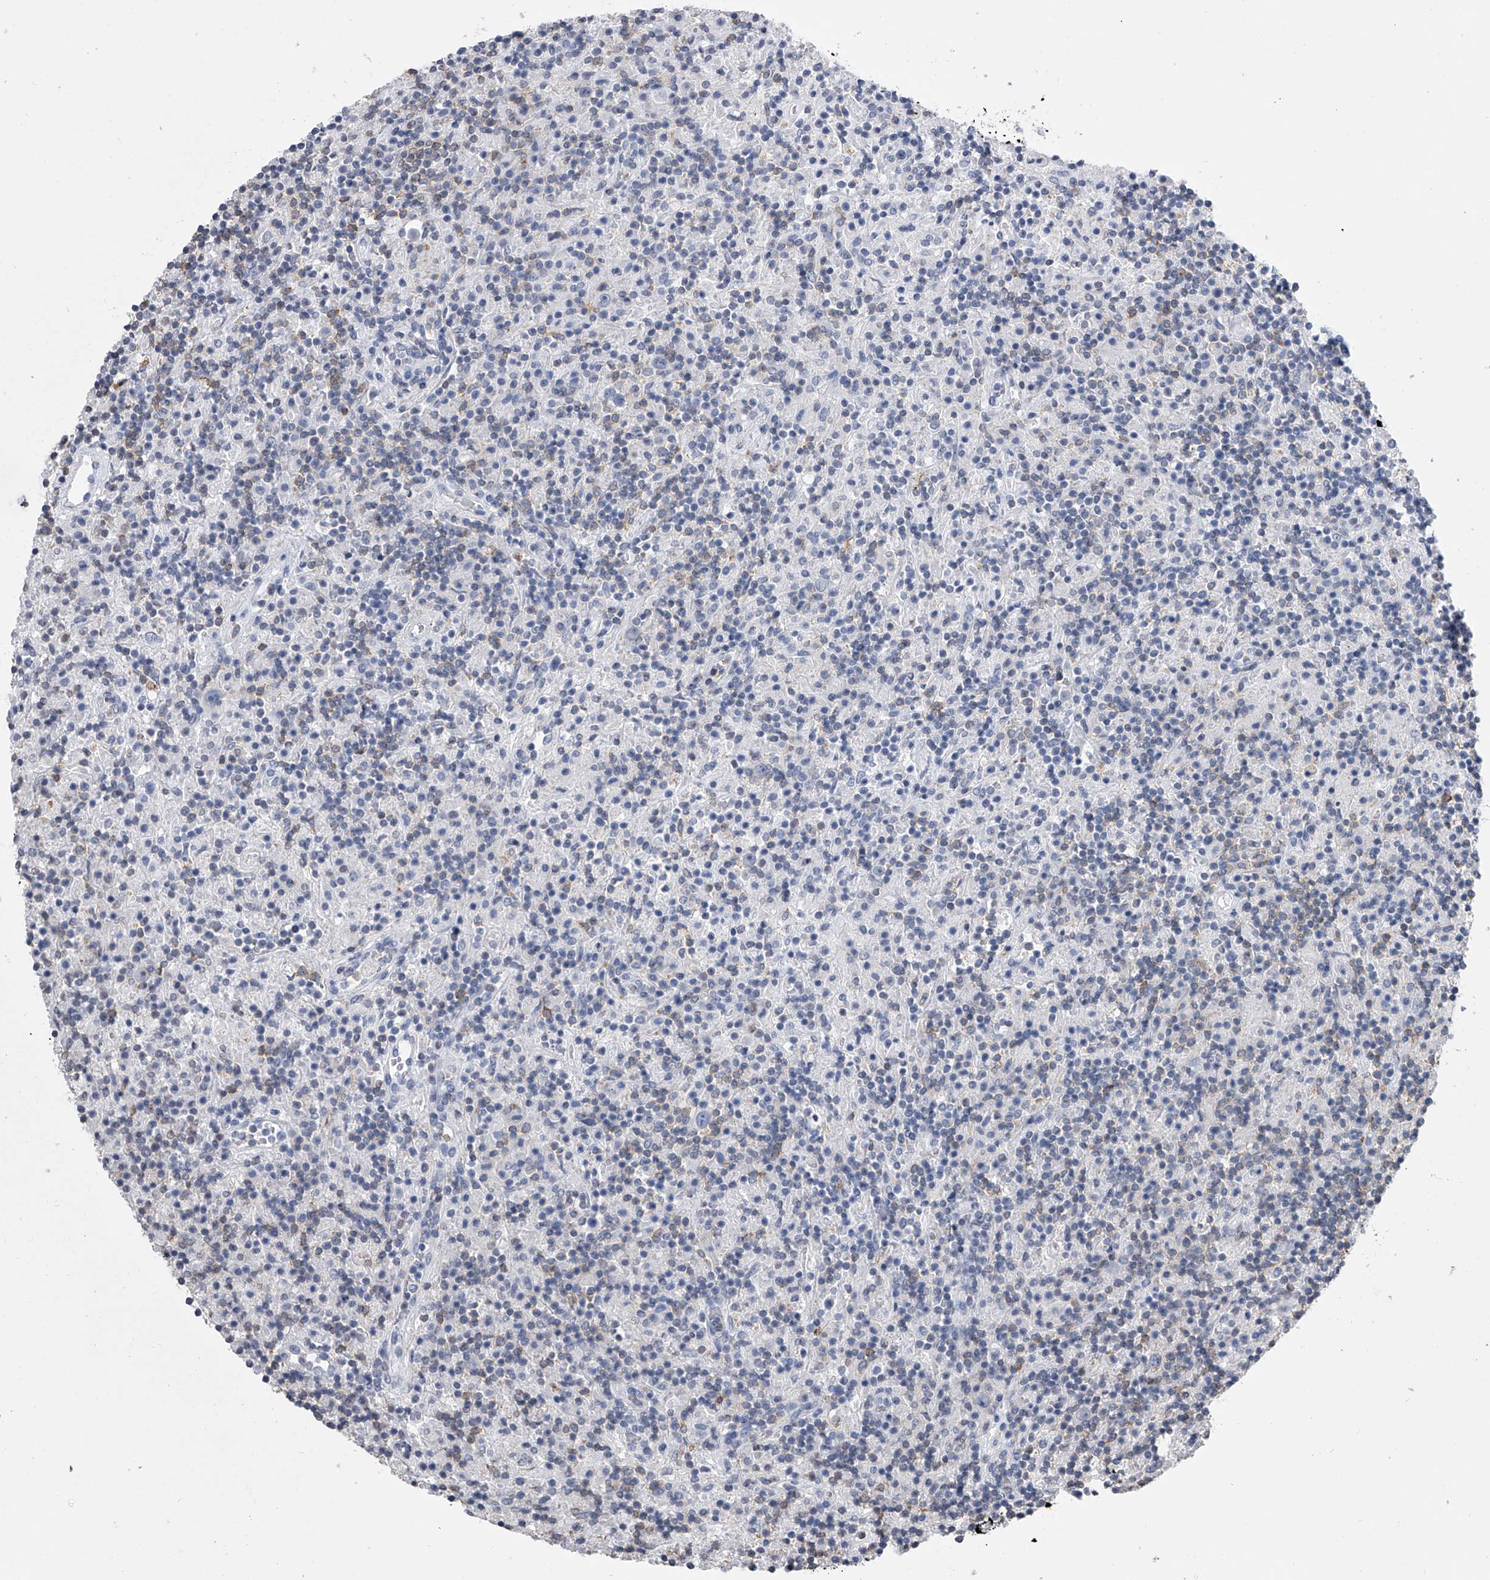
{"staining": {"intensity": "negative", "quantity": "none", "location": "none"}, "tissue": "lymphoma", "cell_type": "Tumor cells", "image_type": "cancer", "snomed": [{"axis": "morphology", "description": "Hodgkin's disease, NOS"}, {"axis": "topography", "description": "Lymph node"}], "caption": "Micrograph shows no protein positivity in tumor cells of lymphoma tissue.", "gene": "TASP1", "patient": {"sex": "male", "age": 70}}